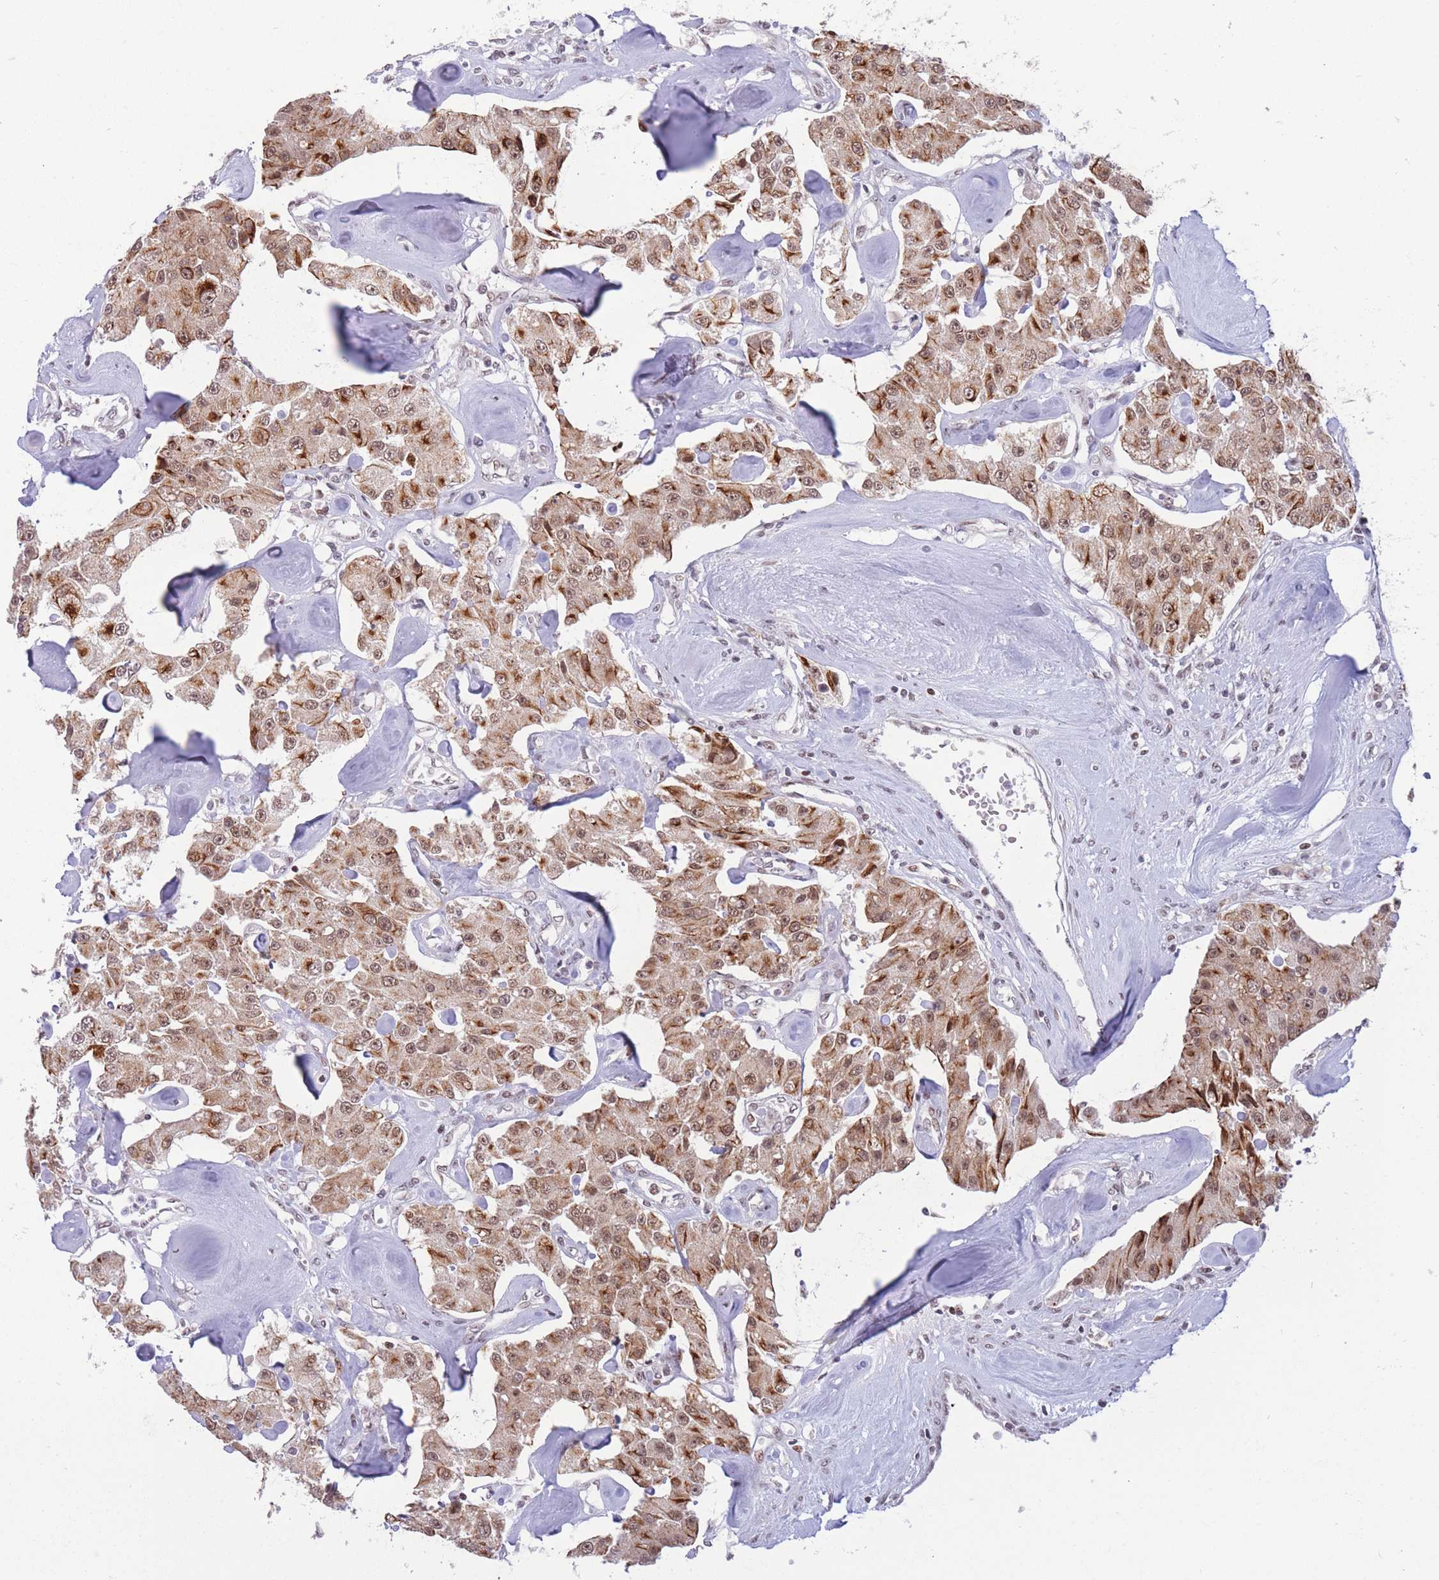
{"staining": {"intensity": "moderate", "quantity": ">75%", "location": "cytoplasmic/membranous,nuclear"}, "tissue": "carcinoid", "cell_type": "Tumor cells", "image_type": "cancer", "snomed": [{"axis": "morphology", "description": "Carcinoid, malignant, NOS"}, {"axis": "topography", "description": "Pancreas"}], "caption": "Tumor cells exhibit medium levels of moderate cytoplasmic/membranous and nuclear positivity in about >75% of cells in malignant carcinoid. (IHC, brightfield microscopy, high magnification).", "gene": "TARBP2", "patient": {"sex": "male", "age": 41}}